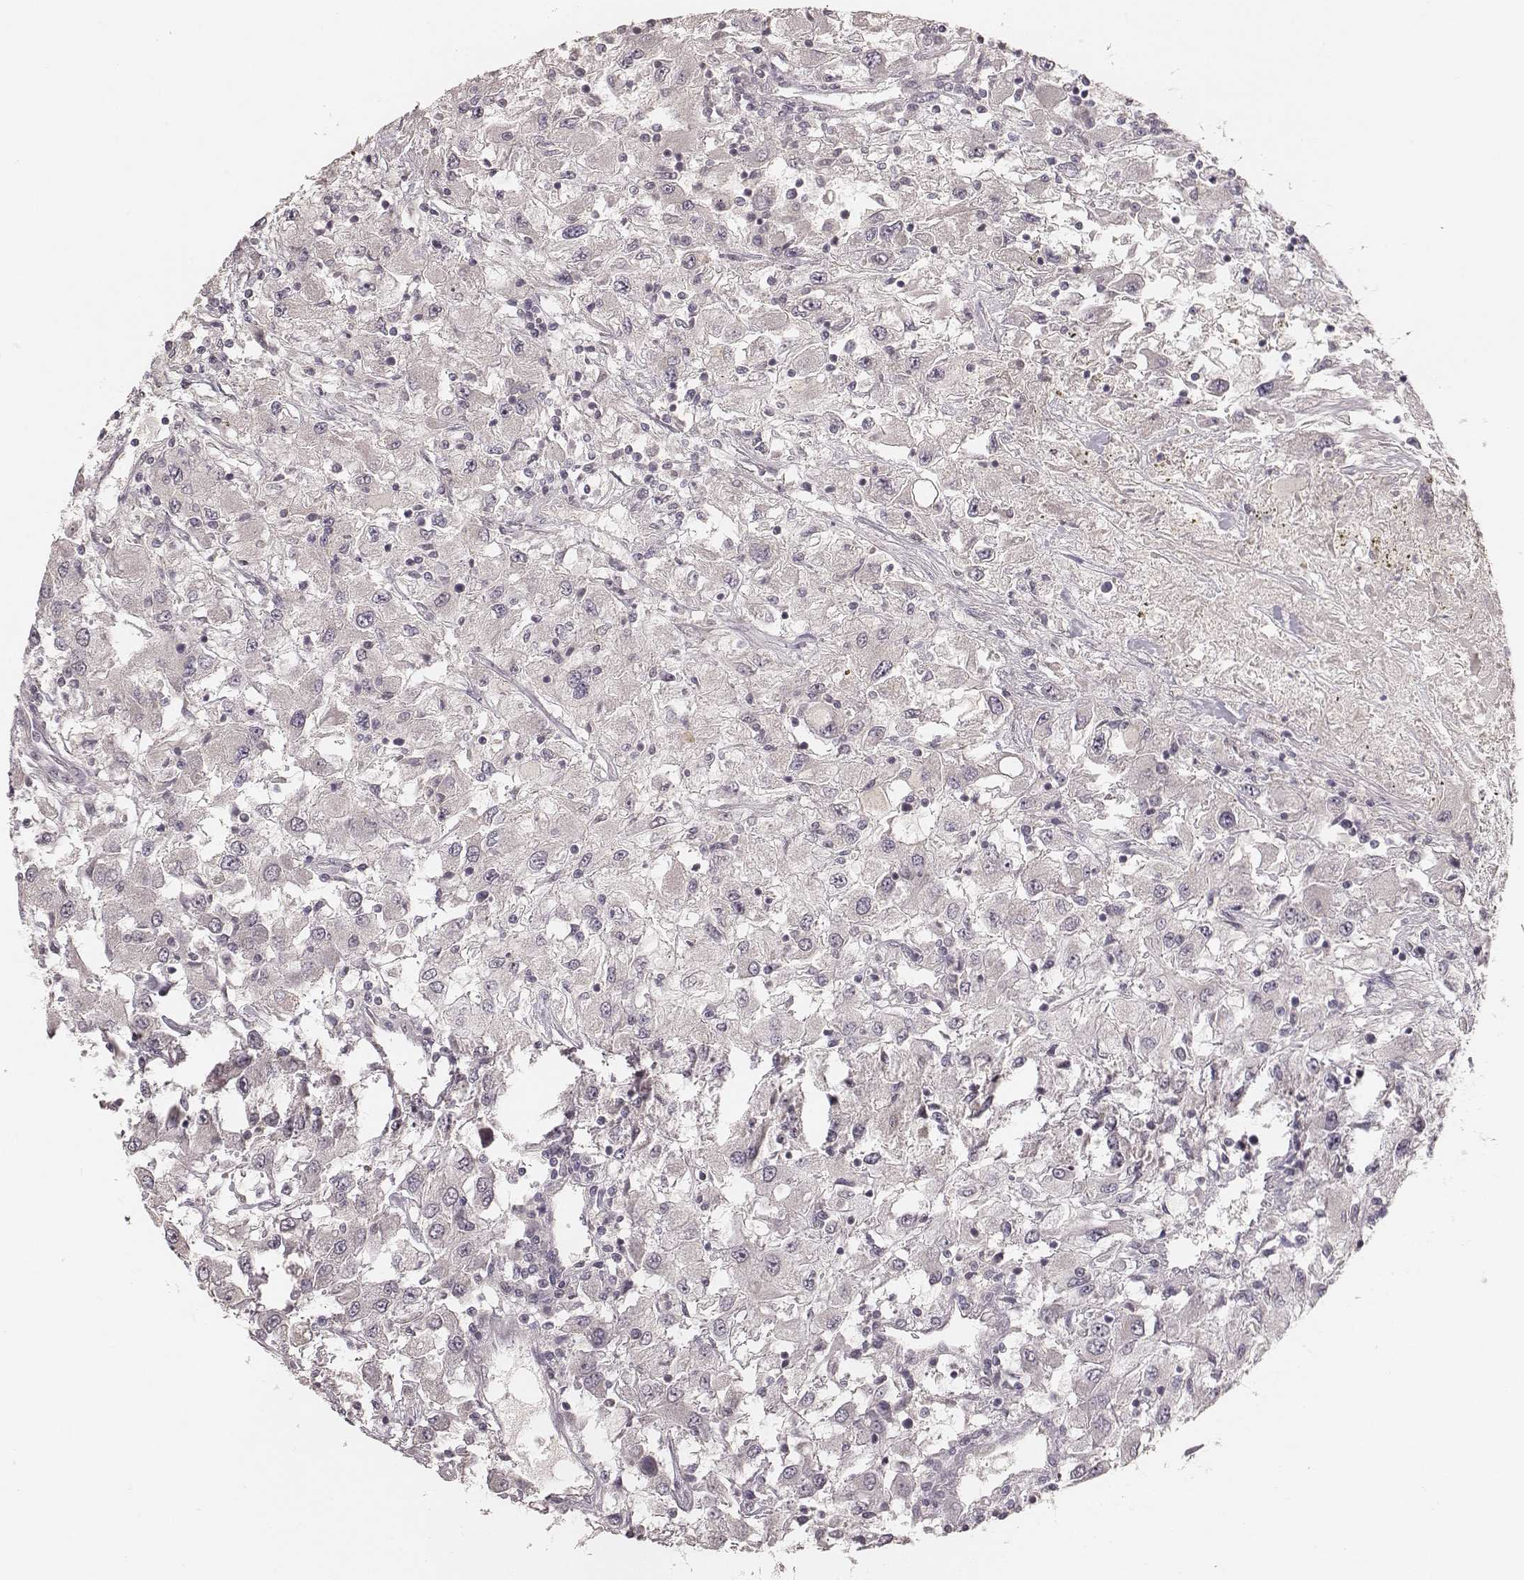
{"staining": {"intensity": "negative", "quantity": "none", "location": "none"}, "tissue": "renal cancer", "cell_type": "Tumor cells", "image_type": "cancer", "snomed": [{"axis": "morphology", "description": "Adenocarcinoma, NOS"}, {"axis": "topography", "description": "Kidney"}], "caption": "Immunohistochemistry histopathology image of neoplastic tissue: adenocarcinoma (renal) stained with DAB reveals no significant protein positivity in tumor cells. (DAB (3,3'-diaminobenzidine) immunohistochemistry visualized using brightfield microscopy, high magnification).", "gene": "LY6K", "patient": {"sex": "female", "age": 67}}